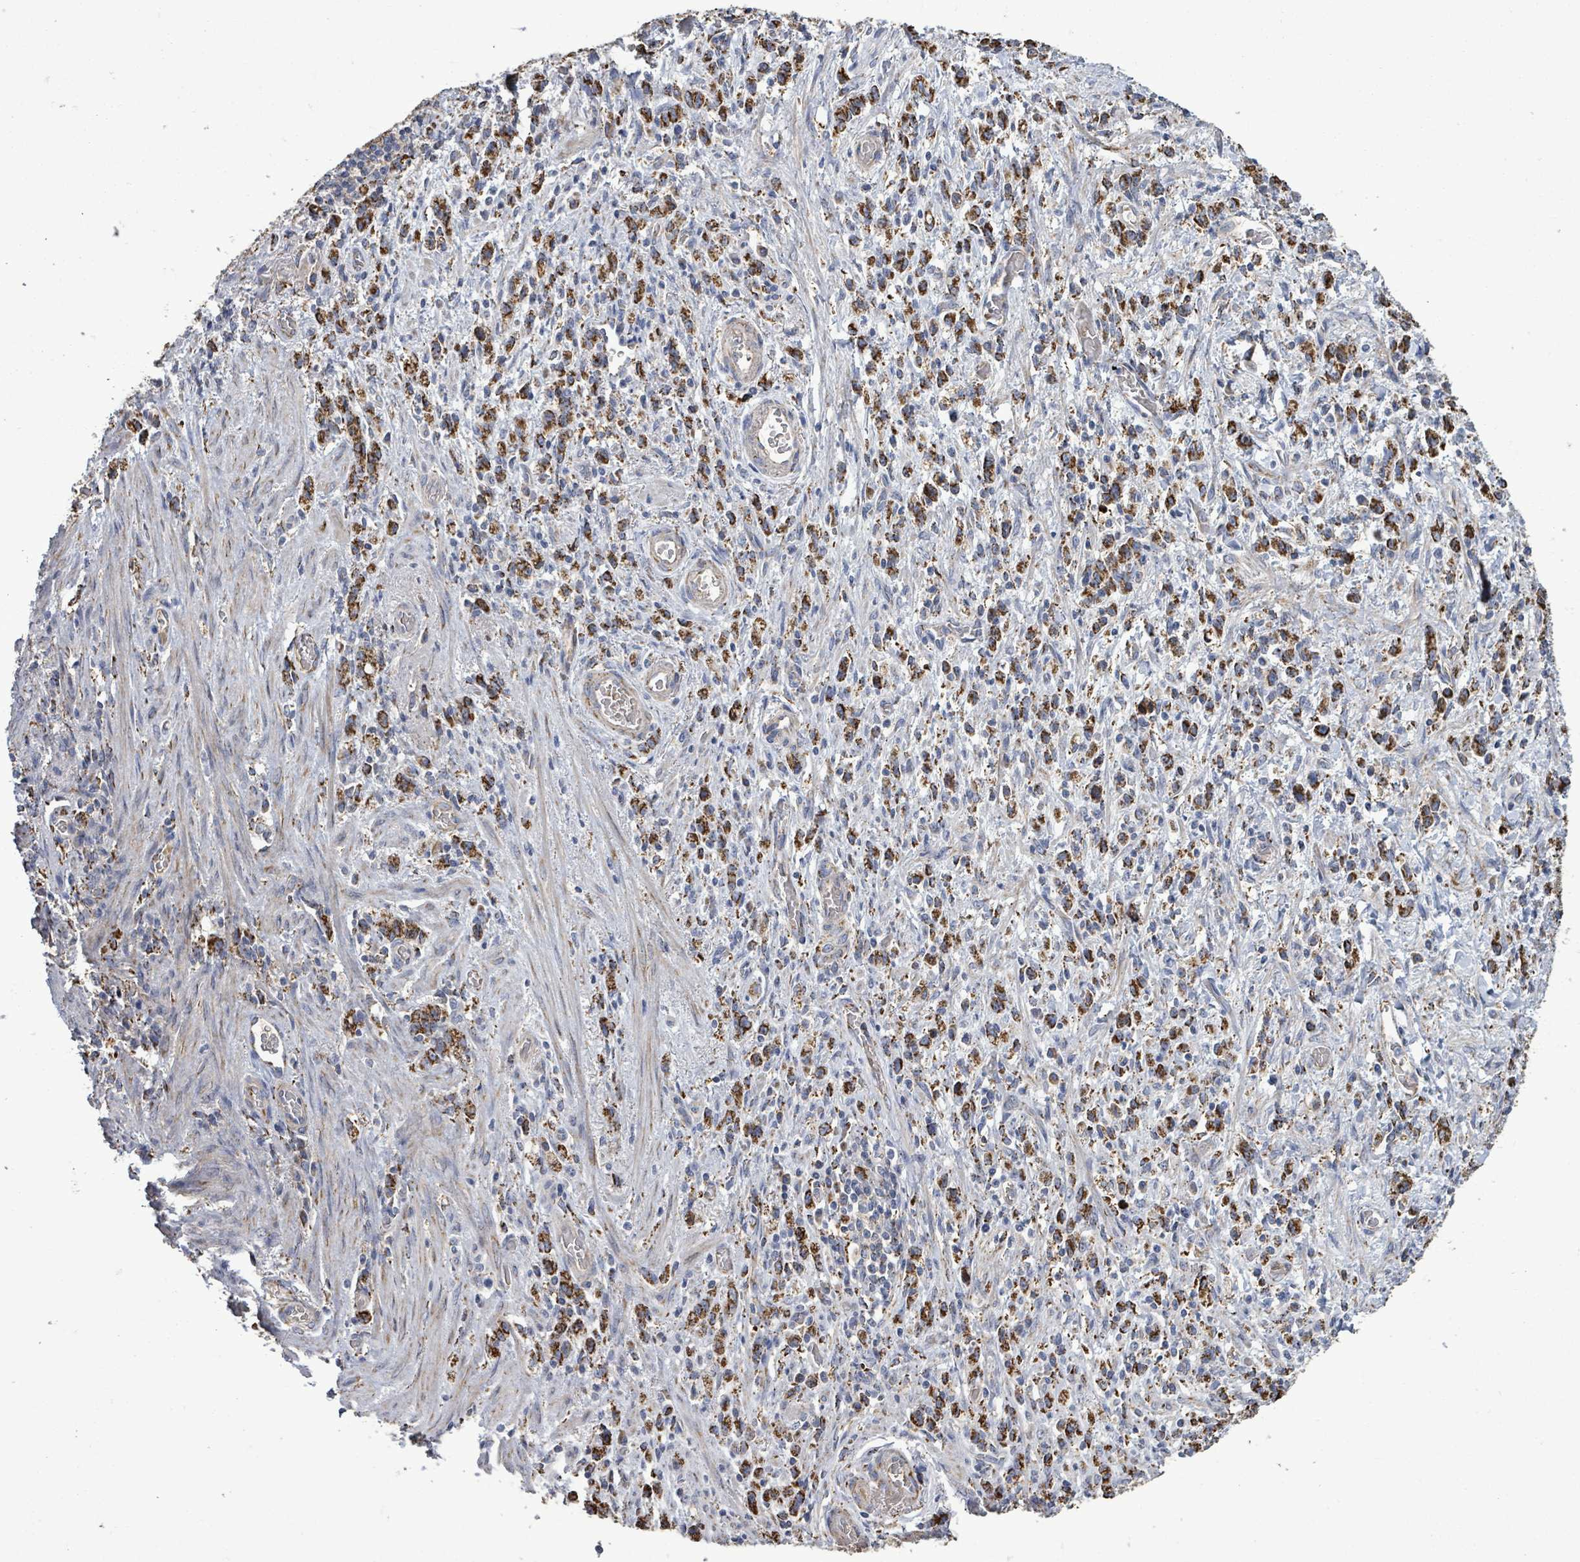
{"staining": {"intensity": "strong", "quantity": ">75%", "location": "cytoplasmic/membranous"}, "tissue": "stomach cancer", "cell_type": "Tumor cells", "image_type": "cancer", "snomed": [{"axis": "morphology", "description": "Adenocarcinoma, NOS"}, {"axis": "topography", "description": "Stomach"}], "caption": "IHC (DAB (3,3'-diaminobenzidine)) staining of stomach cancer (adenocarcinoma) demonstrates strong cytoplasmic/membranous protein positivity in about >75% of tumor cells.", "gene": "MTMR12", "patient": {"sex": "male", "age": 77}}